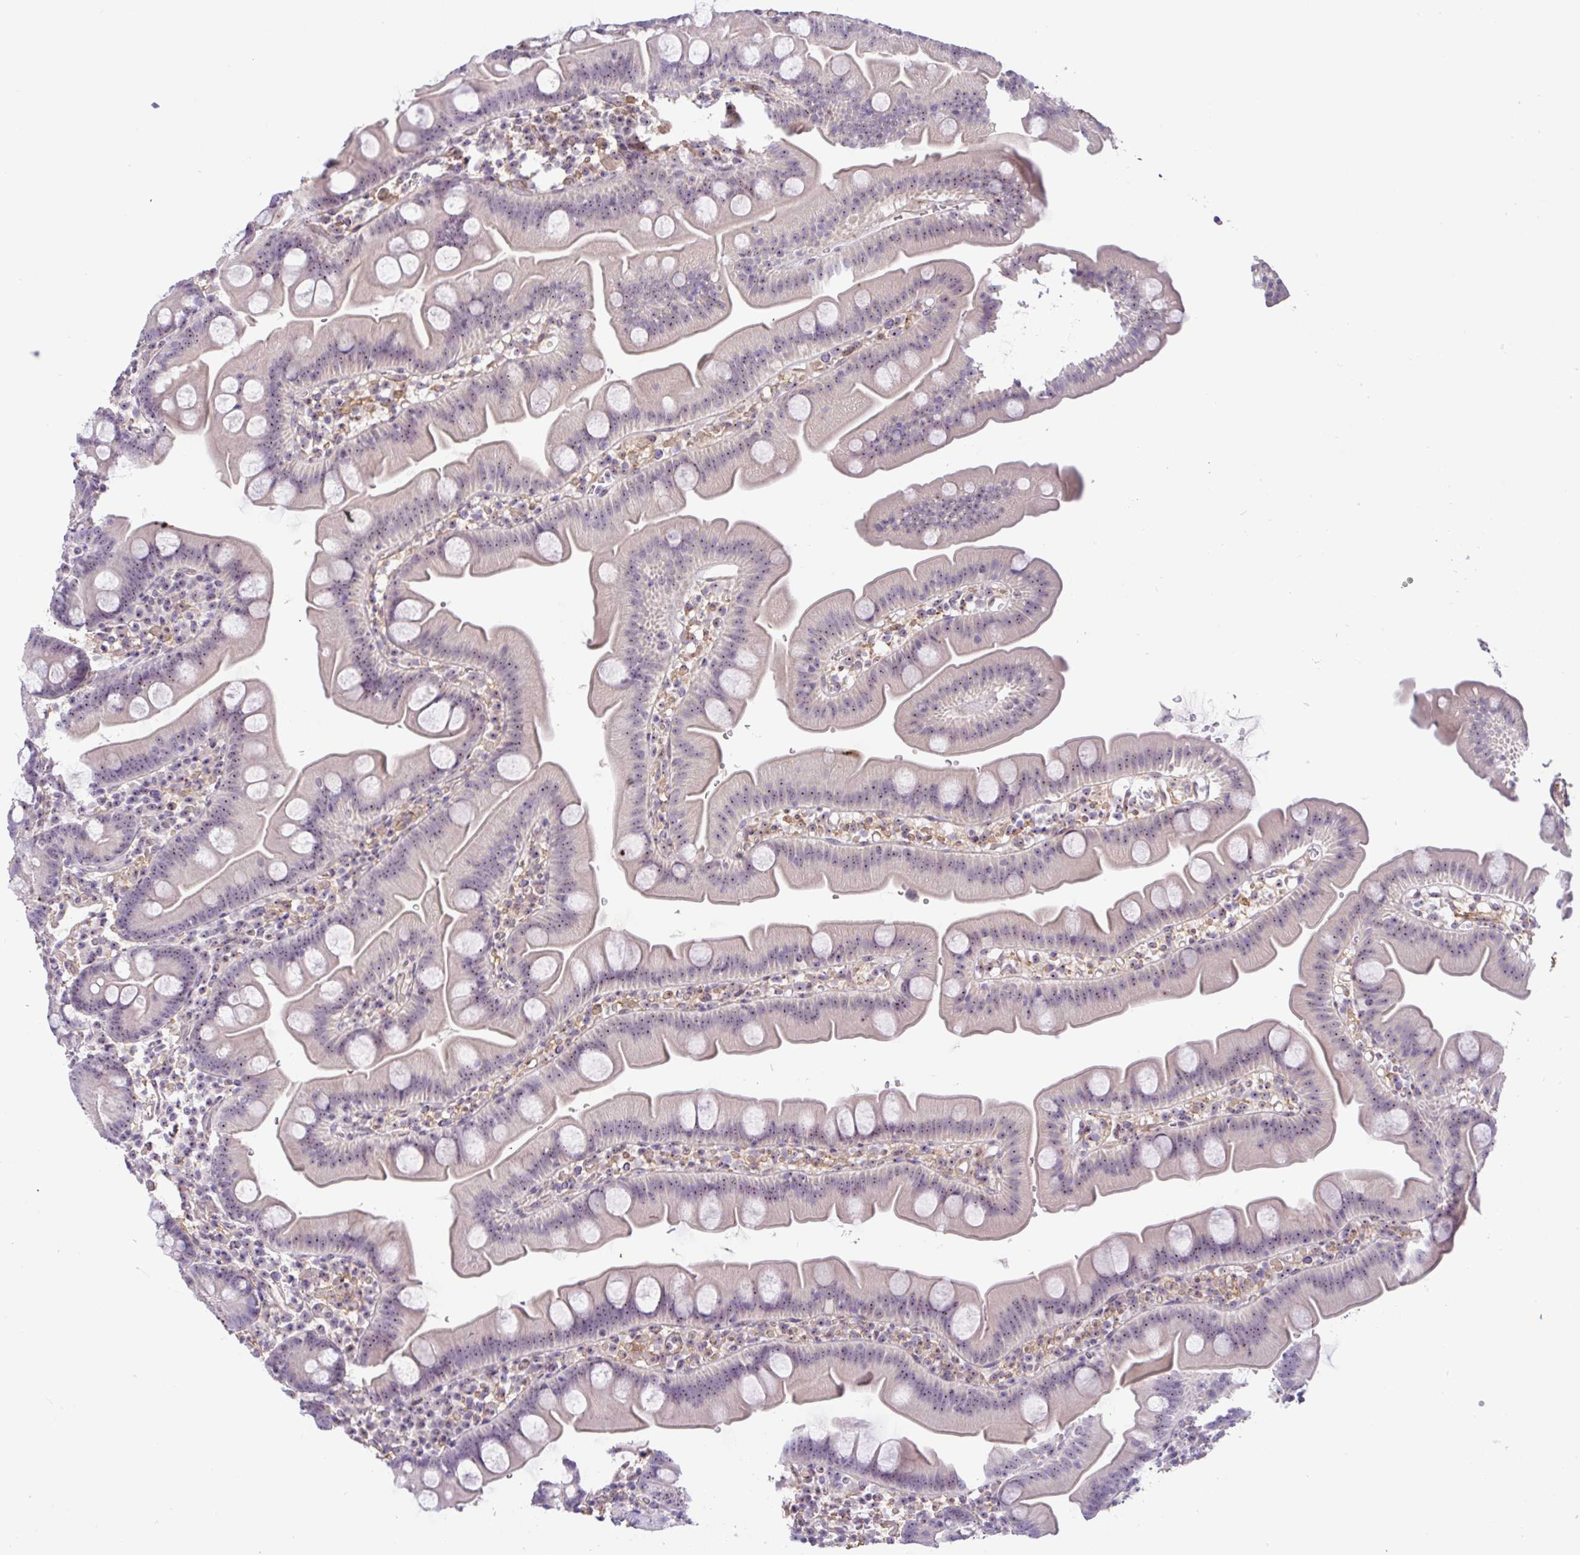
{"staining": {"intensity": "weak", "quantity": "25%-75%", "location": "nuclear"}, "tissue": "small intestine", "cell_type": "Glandular cells", "image_type": "normal", "snomed": [{"axis": "morphology", "description": "Normal tissue, NOS"}, {"axis": "topography", "description": "Small intestine"}], "caption": "Immunohistochemical staining of normal small intestine demonstrates low levels of weak nuclear positivity in about 25%-75% of glandular cells. (brown staining indicates protein expression, while blue staining denotes nuclei).", "gene": "MXRA8", "patient": {"sex": "female", "age": 68}}